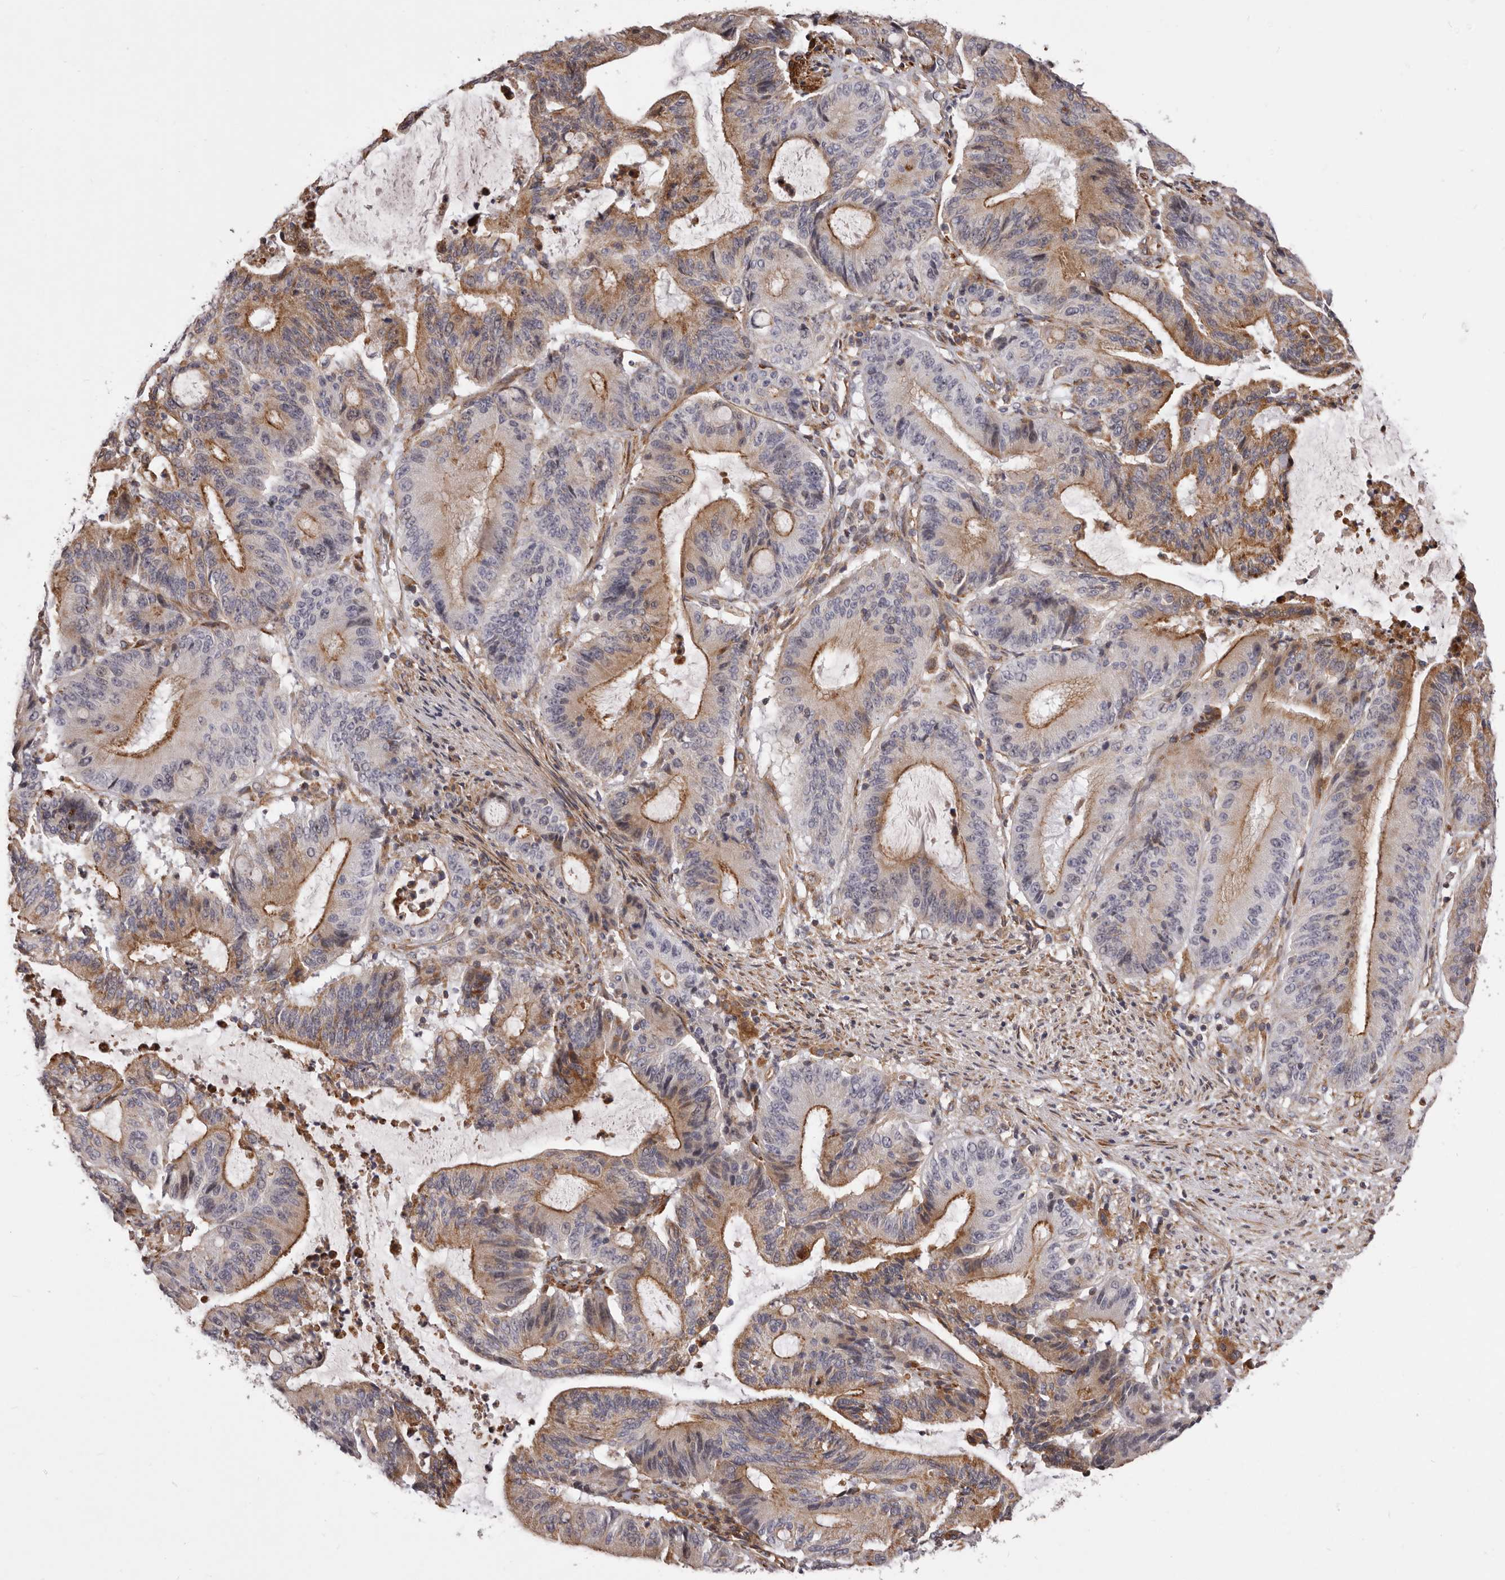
{"staining": {"intensity": "moderate", "quantity": "25%-75%", "location": "cytoplasmic/membranous"}, "tissue": "liver cancer", "cell_type": "Tumor cells", "image_type": "cancer", "snomed": [{"axis": "morphology", "description": "Normal tissue, NOS"}, {"axis": "morphology", "description": "Cholangiocarcinoma"}, {"axis": "topography", "description": "Liver"}, {"axis": "topography", "description": "Peripheral nerve tissue"}], "caption": "Immunohistochemical staining of liver cancer (cholangiocarcinoma) demonstrates medium levels of moderate cytoplasmic/membranous protein positivity in about 25%-75% of tumor cells. The staining was performed using DAB (3,3'-diaminobenzidine), with brown indicating positive protein expression. Nuclei are stained blue with hematoxylin.", "gene": "ALPK1", "patient": {"sex": "female", "age": 73}}